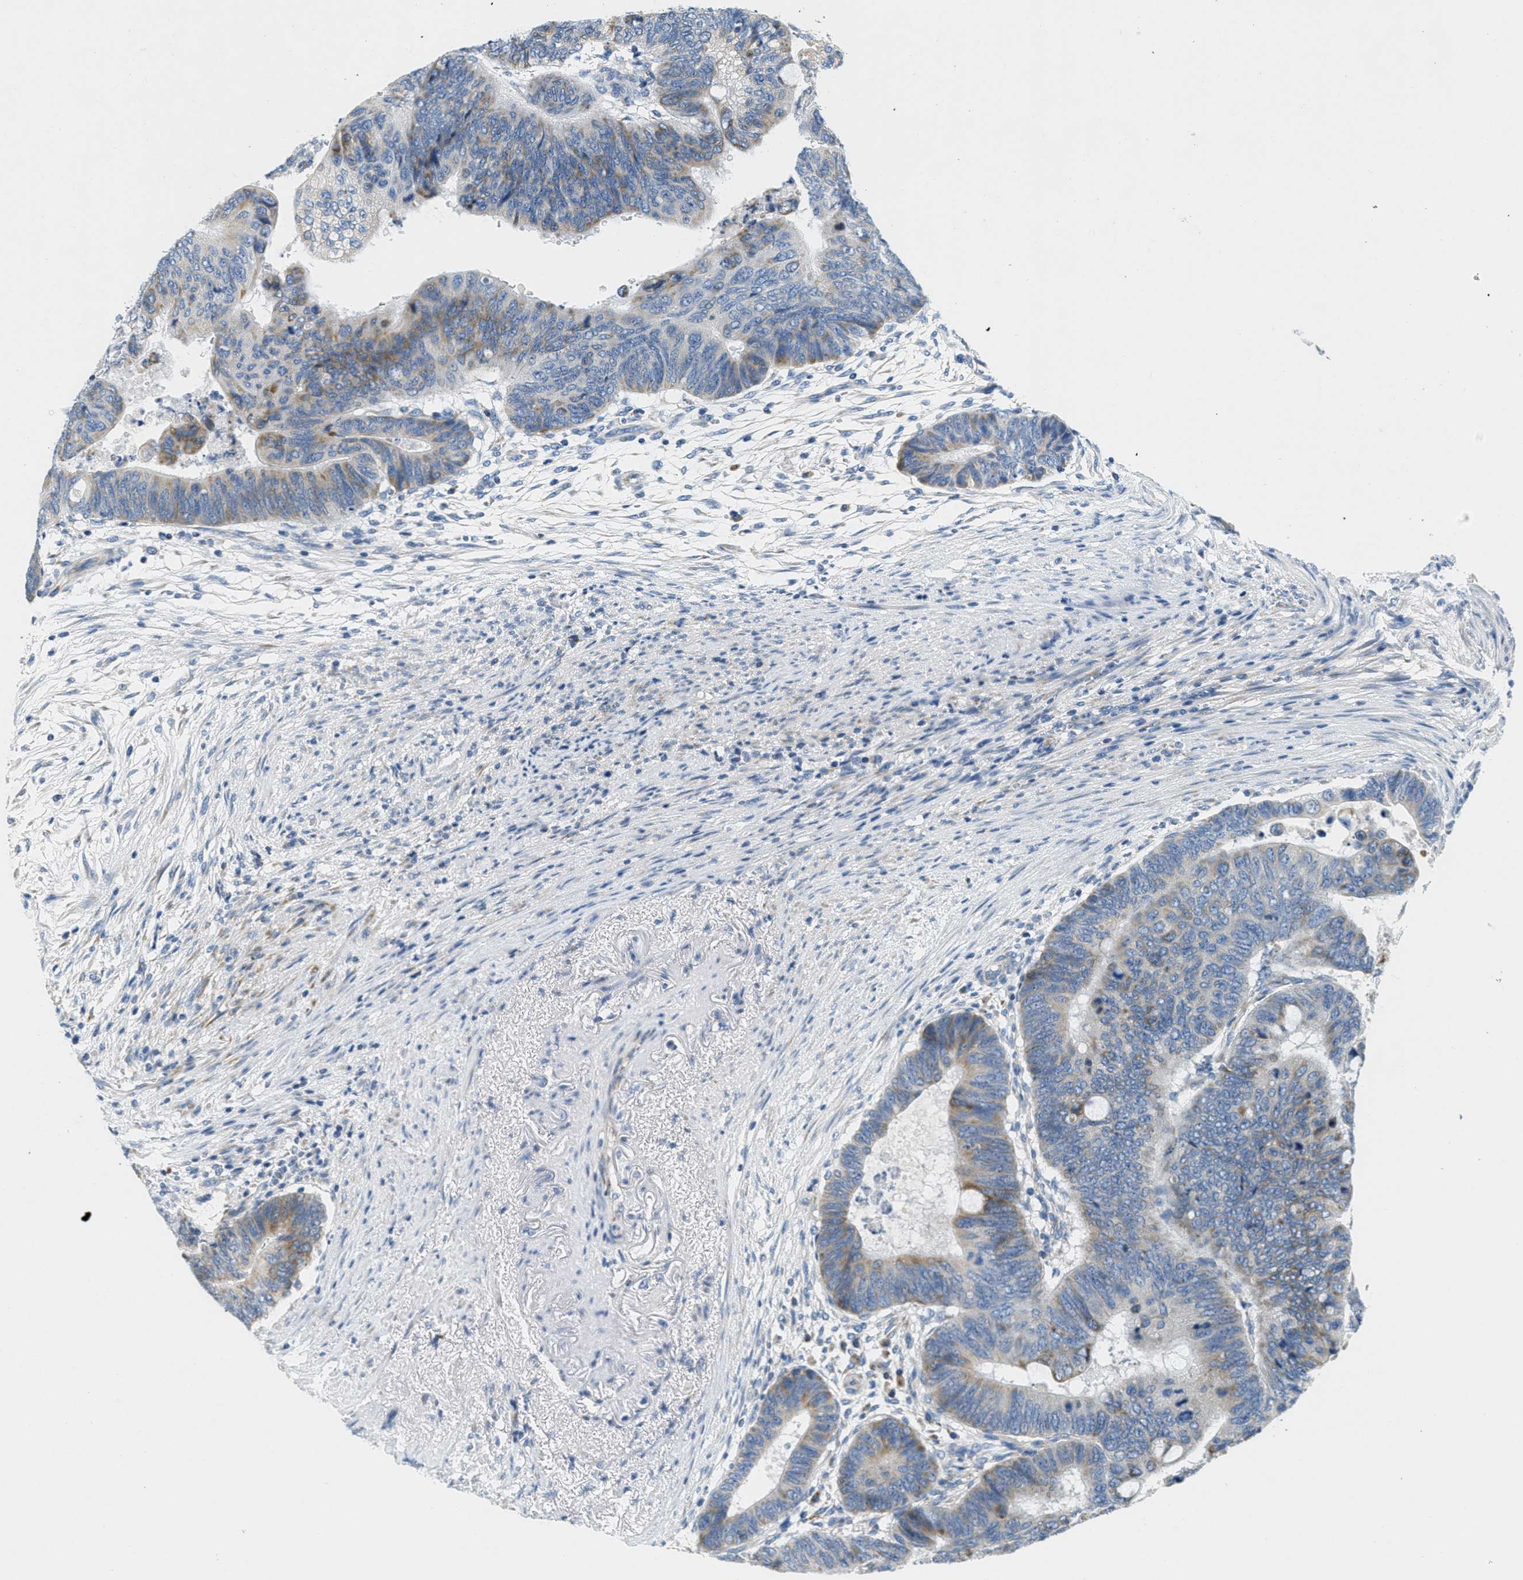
{"staining": {"intensity": "weak", "quantity": "25%-75%", "location": "cytoplasmic/membranous"}, "tissue": "colorectal cancer", "cell_type": "Tumor cells", "image_type": "cancer", "snomed": [{"axis": "morphology", "description": "Normal tissue, NOS"}, {"axis": "morphology", "description": "Adenocarcinoma, NOS"}, {"axis": "topography", "description": "Rectum"}, {"axis": "topography", "description": "Peripheral nerve tissue"}], "caption": "This image displays immunohistochemistry staining of adenocarcinoma (colorectal), with low weak cytoplasmic/membranous expression in approximately 25%-75% of tumor cells.", "gene": "CA4", "patient": {"sex": "male", "age": 92}}